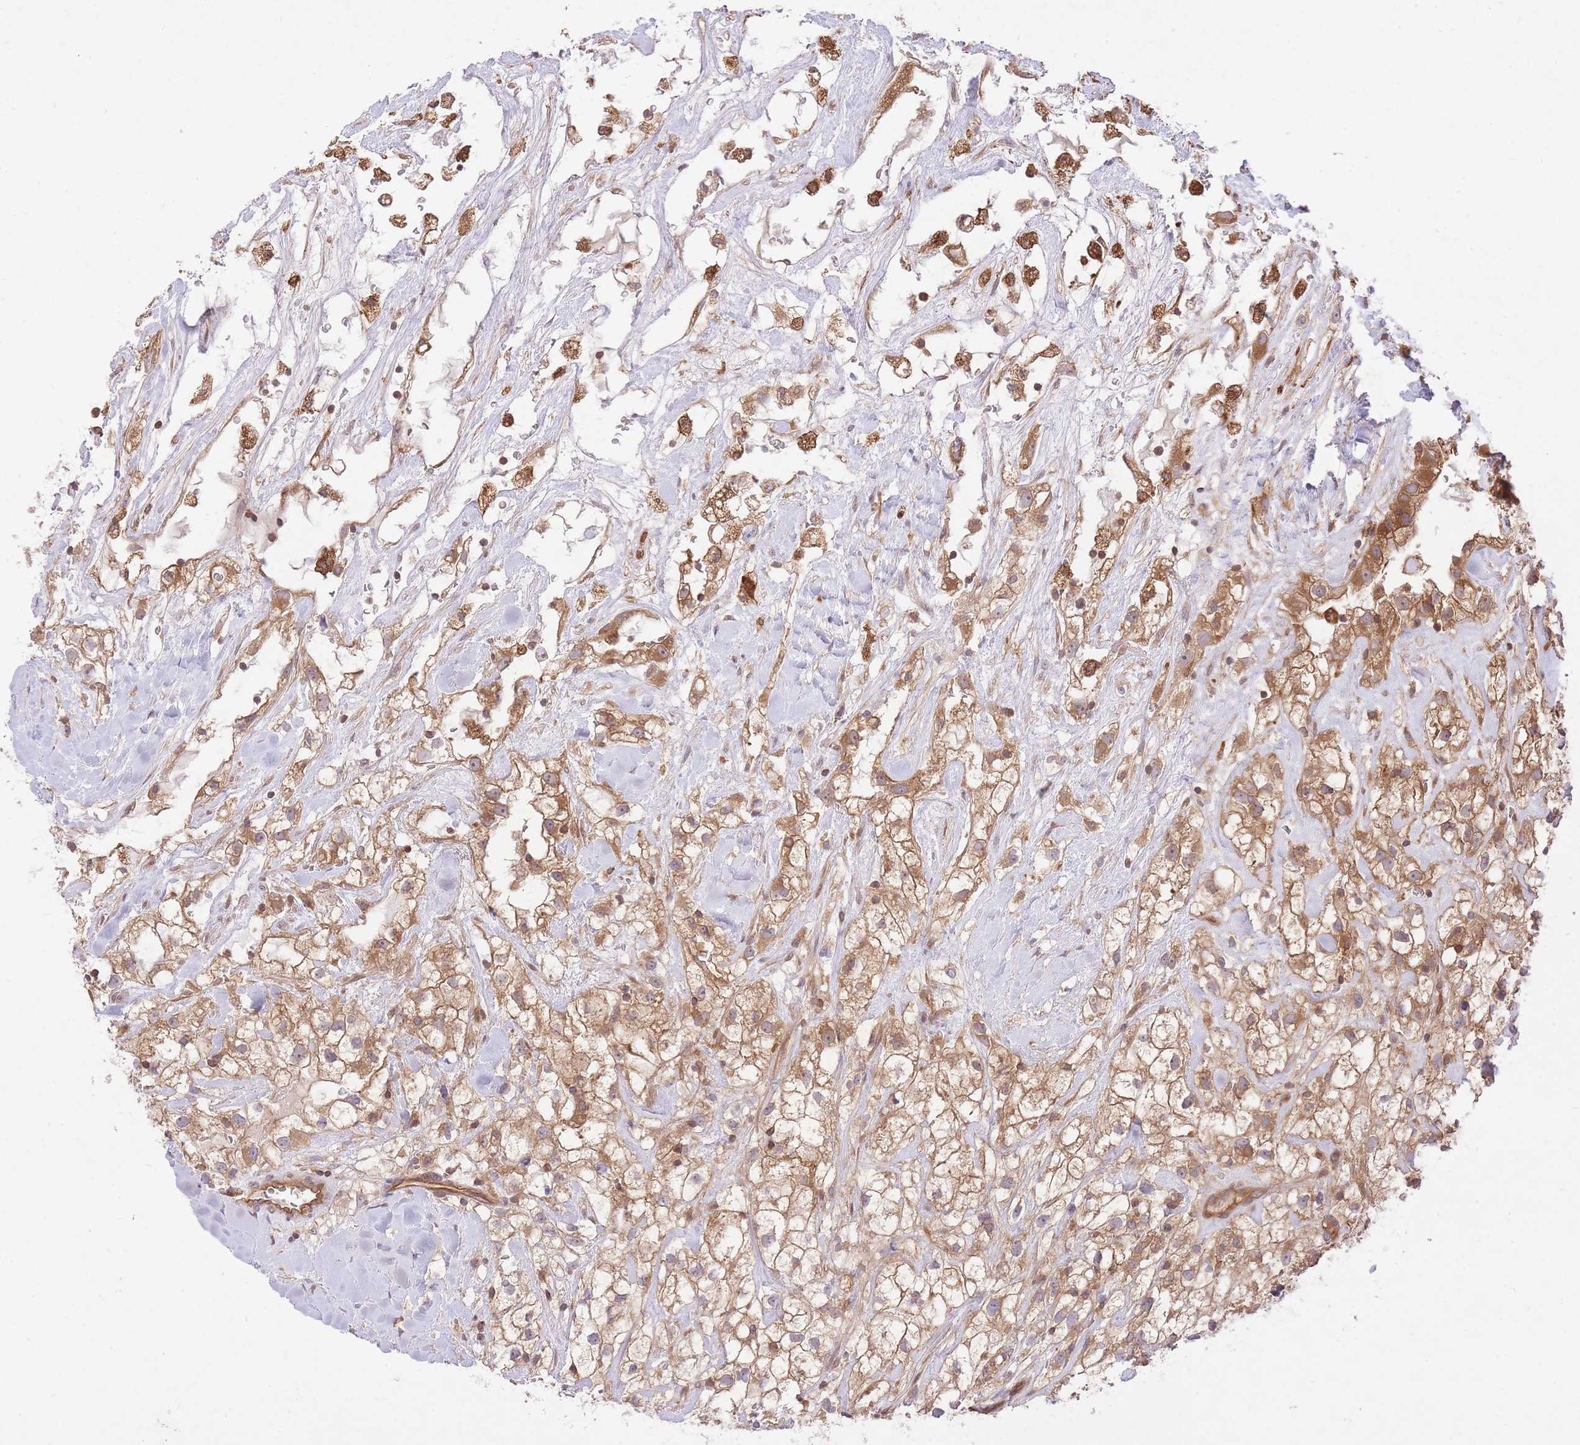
{"staining": {"intensity": "moderate", "quantity": ">75%", "location": "cytoplasmic/membranous"}, "tissue": "renal cancer", "cell_type": "Tumor cells", "image_type": "cancer", "snomed": [{"axis": "morphology", "description": "Adenocarcinoma, NOS"}, {"axis": "topography", "description": "Kidney"}], "caption": "Renal adenocarcinoma stained with a protein marker displays moderate staining in tumor cells.", "gene": "PREP", "patient": {"sex": "male", "age": 59}}